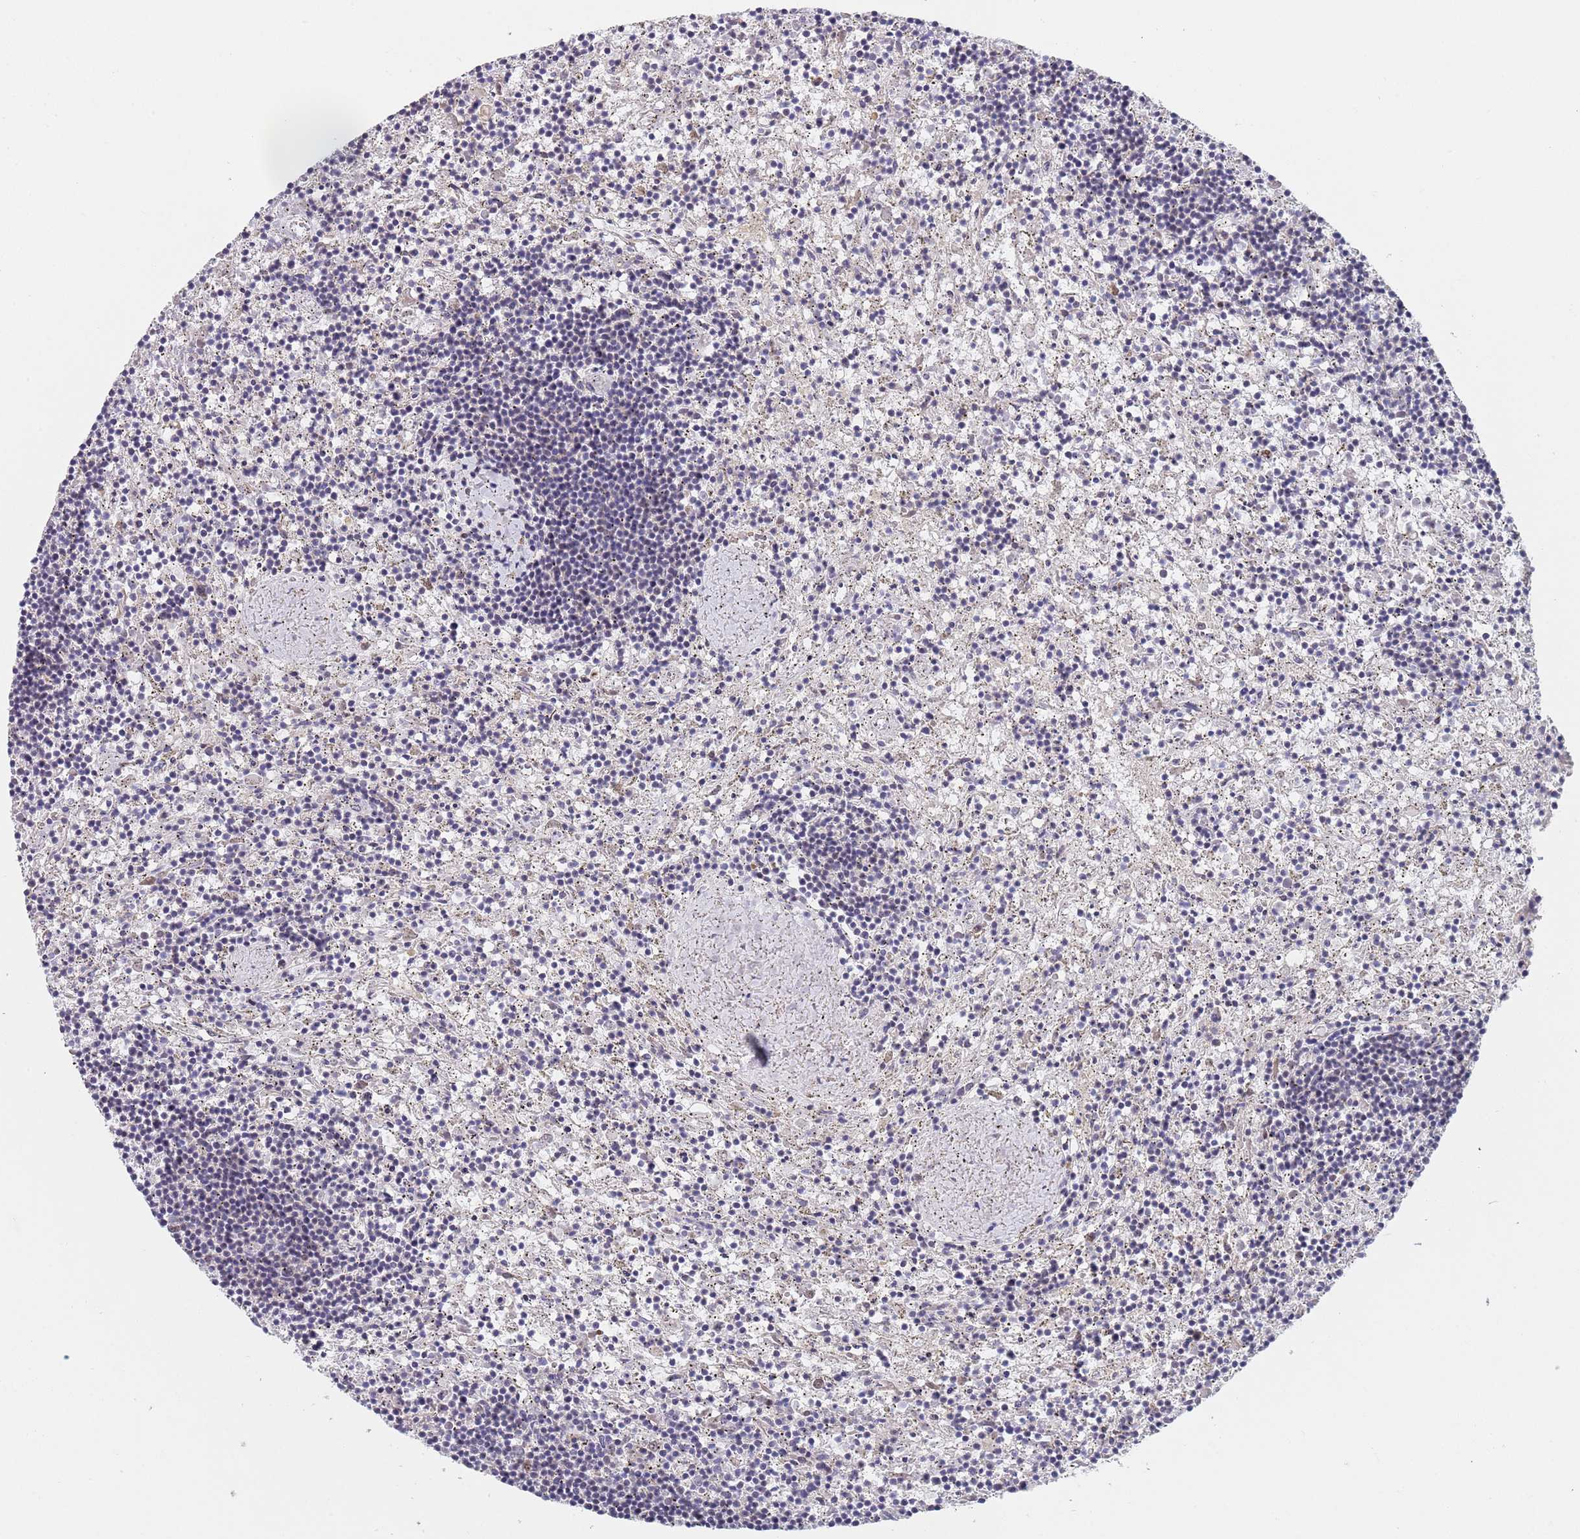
{"staining": {"intensity": "negative", "quantity": "none", "location": "none"}, "tissue": "lymphoma", "cell_type": "Tumor cells", "image_type": "cancer", "snomed": [{"axis": "morphology", "description": "Malignant lymphoma, non-Hodgkin's type, Low grade"}, {"axis": "topography", "description": "Spleen"}], "caption": "Tumor cells are negative for brown protein staining in lymphoma. (Stains: DAB (3,3'-diaminobenzidine) immunohistochemistry with hematoxylin counter stain, Microscopy: brightfield microscopy at high magnification).", "gene": "PLCL2", "patient": {"sex": "male", "age": 76}}